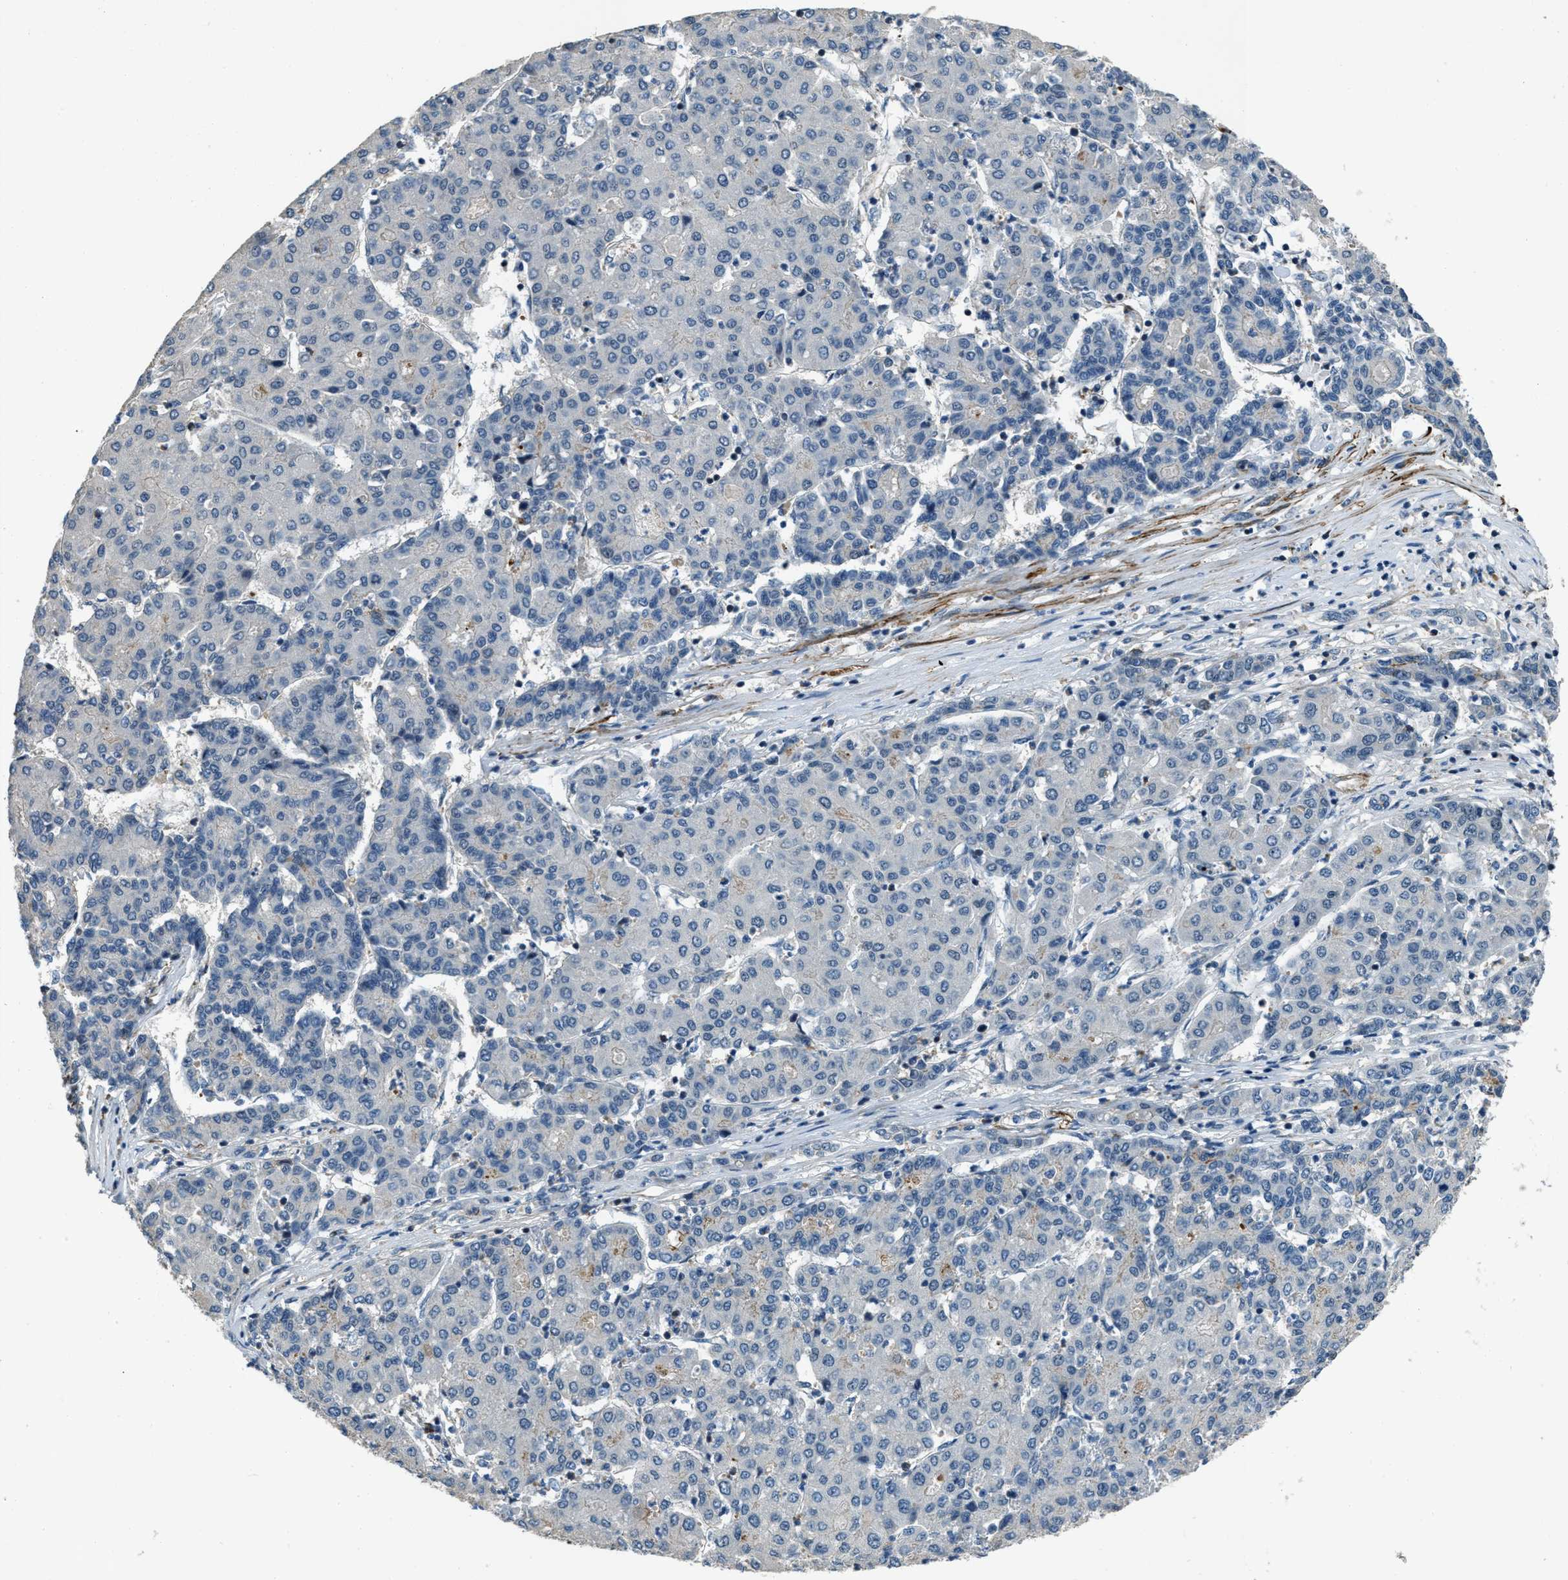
{"staining": {"intensity": "negative", "quantity": "none", "location": "none"}, "tissue": "liver cancer", "cell_type": "Tumor cells", "image_type": "cancer", "snomed": [{"axis": "morphology", "description": "Carcinoma, Hepatocellular, NOS"}, {"axis": "topography", "description": "Liver"}], "caption": "Immunohistochemistry micrograph of human liver hepatocellular carcinoma stained for a protein (brown), which demonstrates no expression in tumor cells.", "gene": "NUDCD3", "patient": {"sex": "male", "age": 65}}